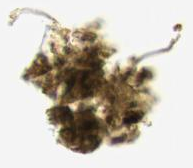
{"staining": {"intensity": "negative", "quantity": "none", "location": "none"}, "tissue": "bone marrow", "cell_type": "Hematopoietic cells", "image_type": "normal", "snomed": [{"axis": "morphology", "description": "Normal tissue, NOS"}, {"axis": "topography", "description": "Bone marrow"}], "caption": "This is a image of immunohistochemistry (IHC) staining of benign bone marrow, which shows no expression in hematopoietic cells. (Immunohistochemistry (ihc), brightfield microscopy, high magnification).", "gene": "ERICH1", "patient": {"sex": "female", "age": 52}}